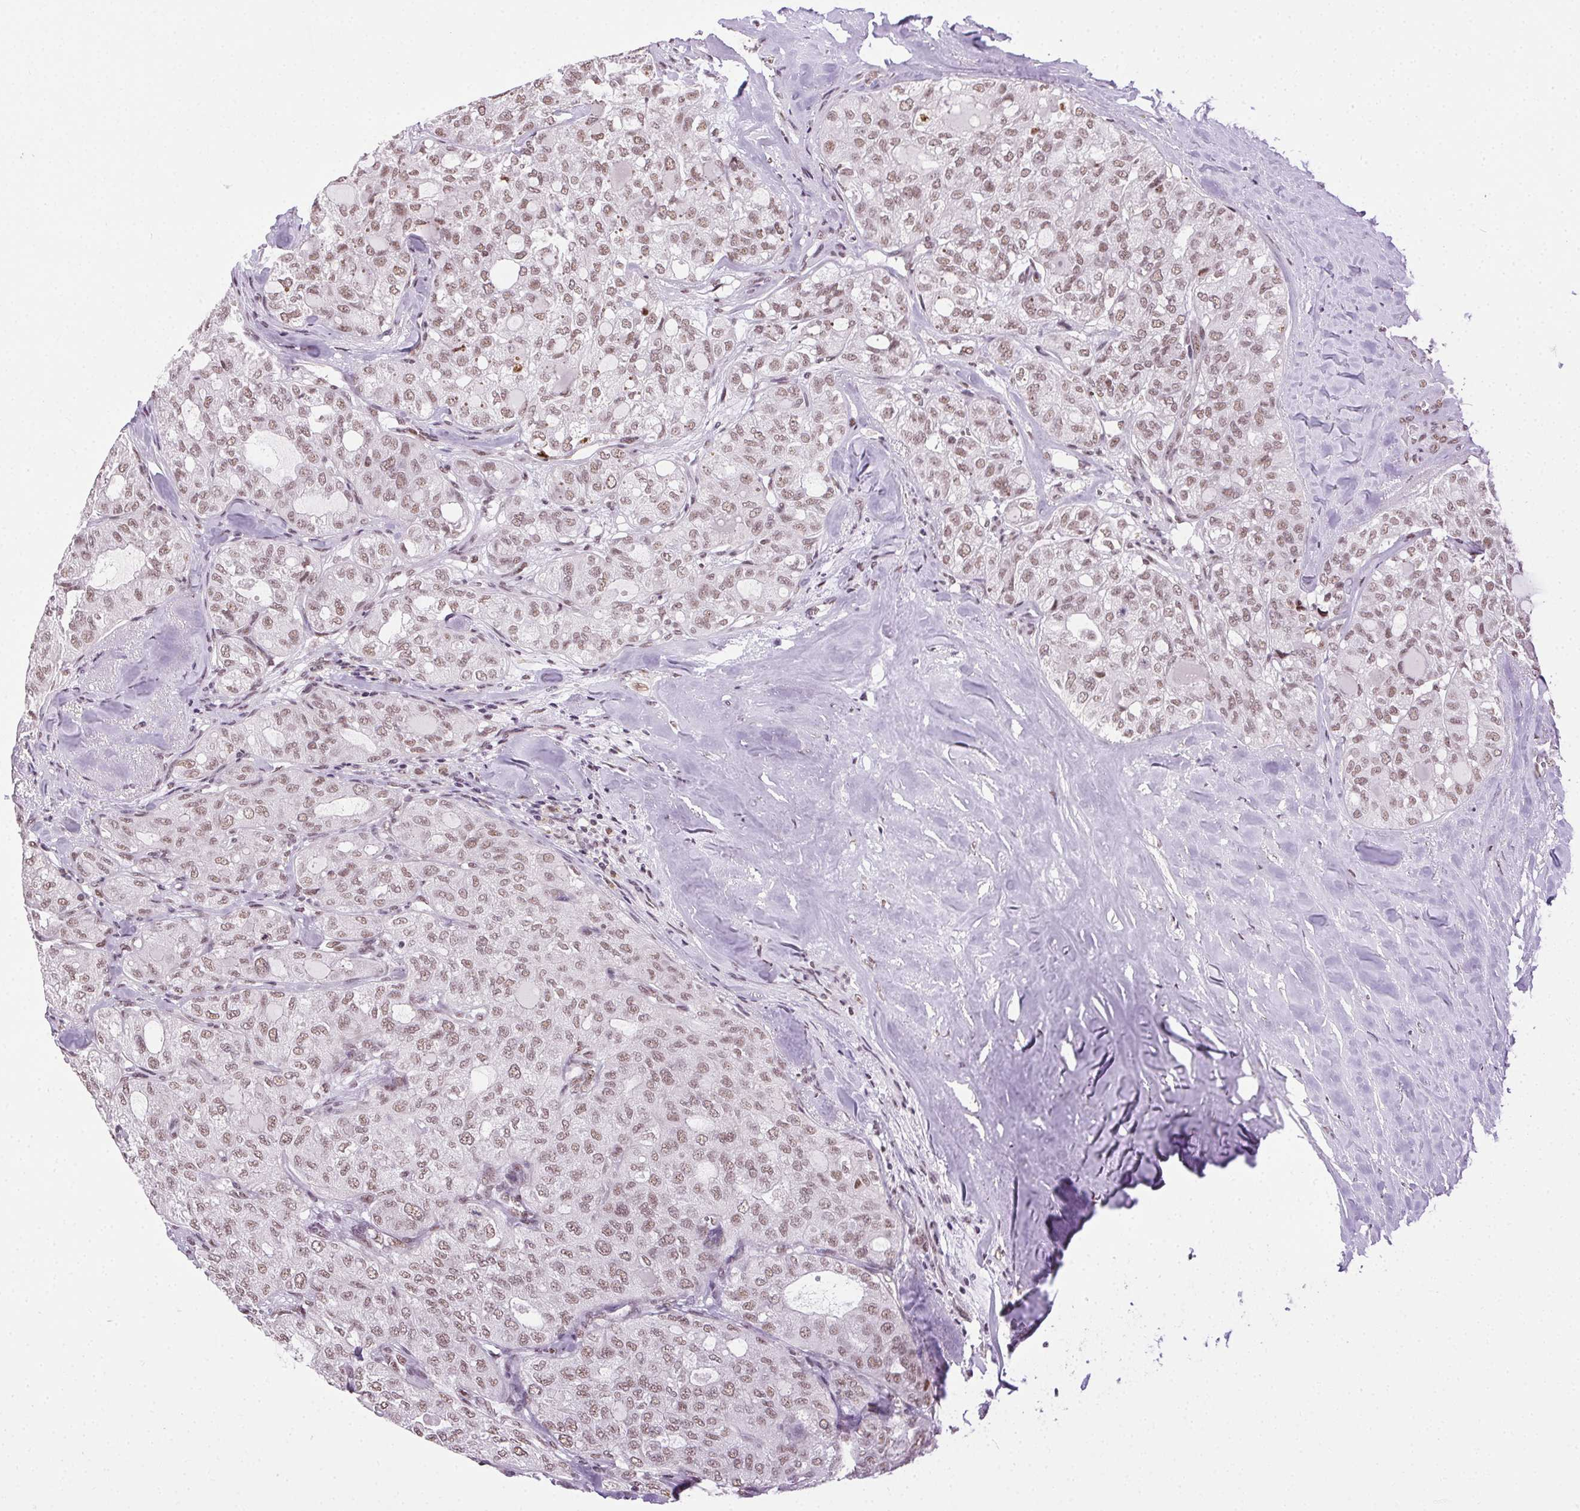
{"staining": {"intensity": "weak", "quantity": ">75%", "location": "nuclear"}, "tissue": "thyroid cancer", "cell_type": "Tumor cells", "image_type": "cancer", "snomed": [{"axis": "morphology", "description": "Follicular adenoma carcinoma, NOS"}, {"axis": "topography", "description": "Thyroid gland"}], "caption": "Tumor cells display low levels of weak nuclear expression in about >75% of cells in human thyroid cancer (follicular adenoma carcinoma). (brown staining indicates protein expression, while blue staining denotes nuclei).", "gene": "TRA2B", "patient": {"sex": "male", "age": 75}}